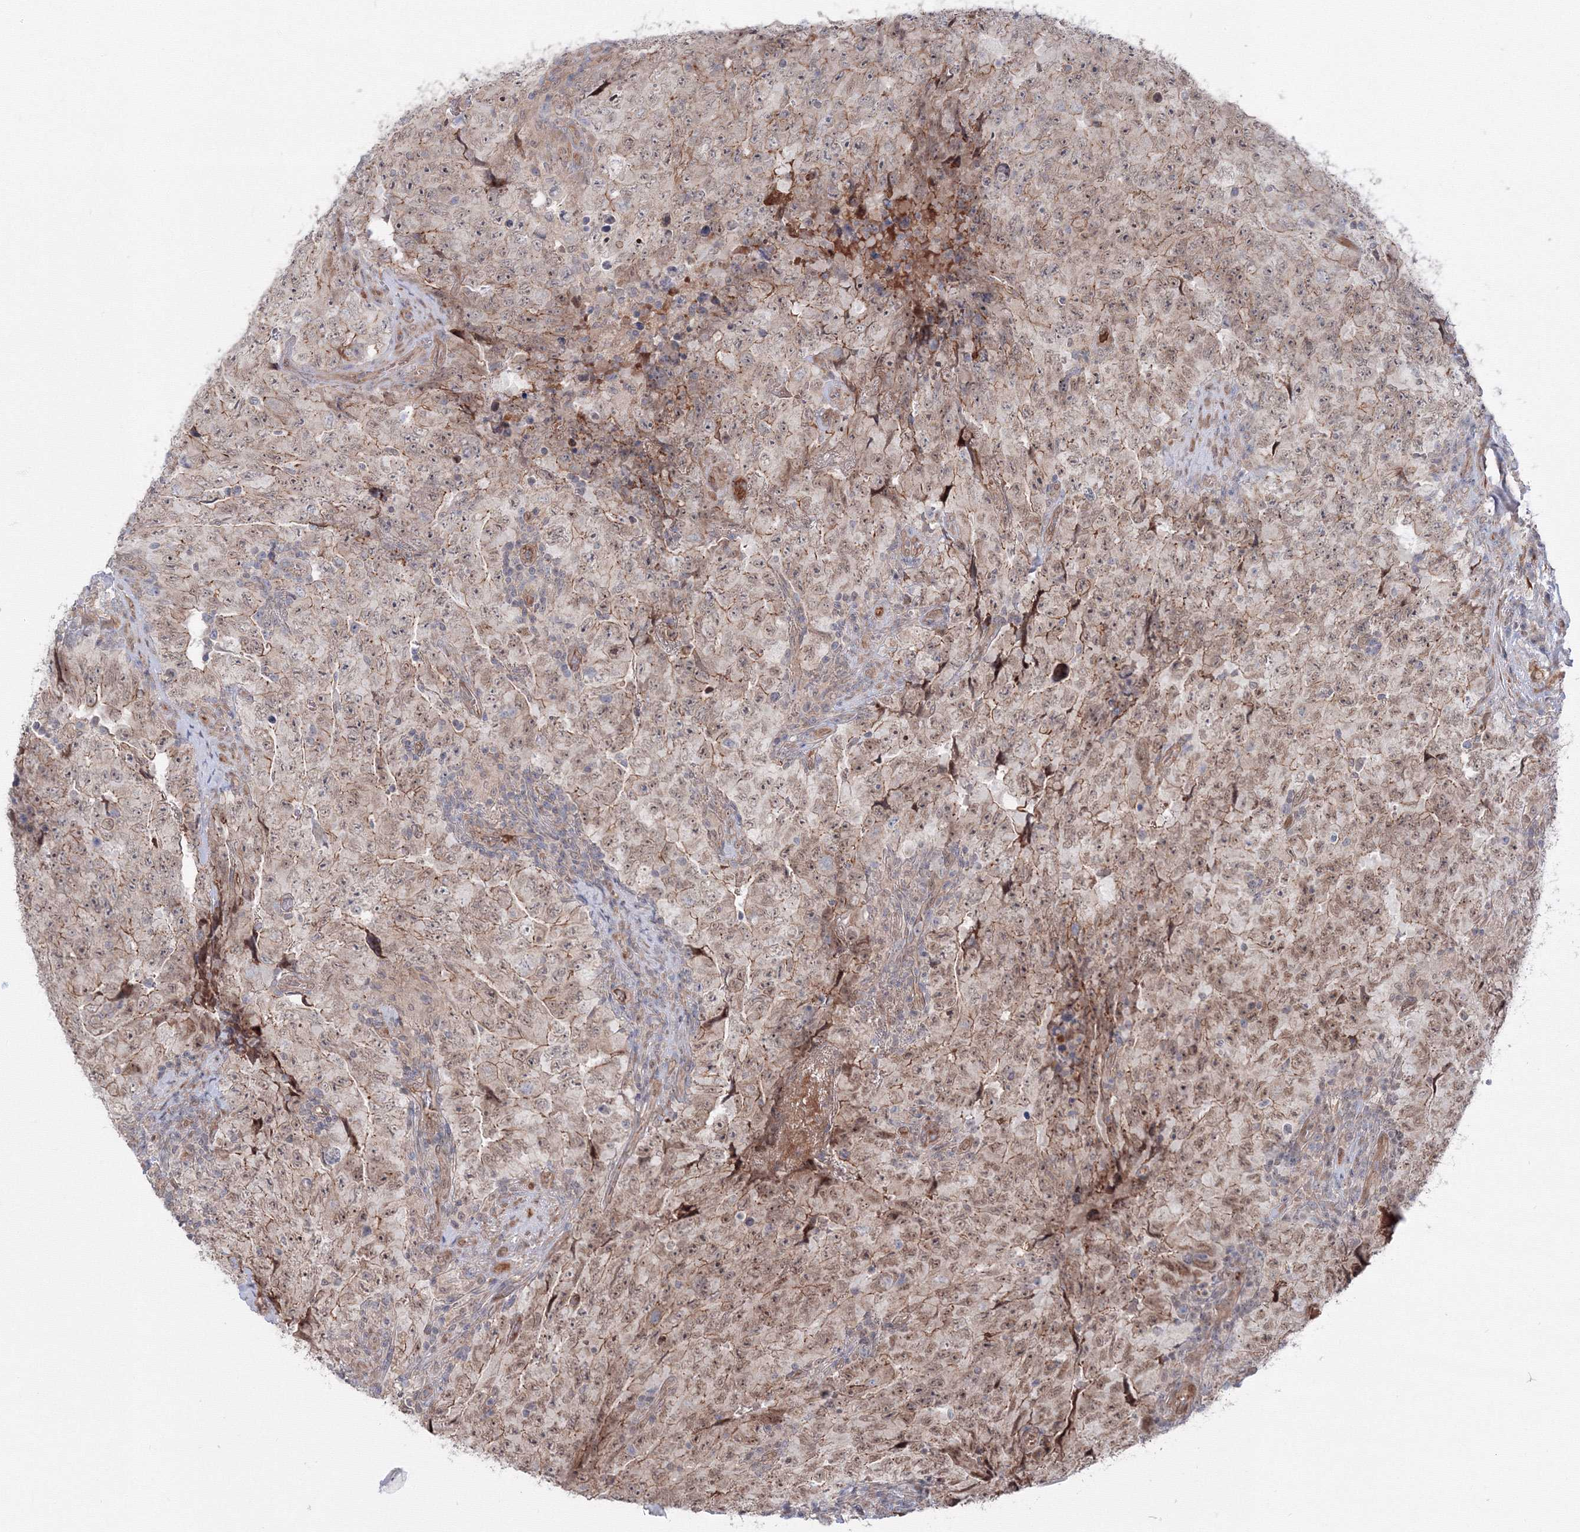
{"staining": {"intensity": "moderate", "quantity": ">75%", "location": "nuclear"}, "tissue": "testis cancer", "cell_type": "Tumor cells", "image_type": "cancer", "snomed": [{"axis": "morphology", "description": "Carcinoma, Embryonal, NOS"}, {"axis": "topography", "description": "Testis"}], "caption": "A brown stain labels moderate nuclear expression of a protein in human testis cancer tumor cells. Immunohistochemistry (ihc) stains the protein of interest in brown and the nuclei are stained blue.", "gene": "SH3PXD2A", "patient": {"sex": "male", "age": 26}}